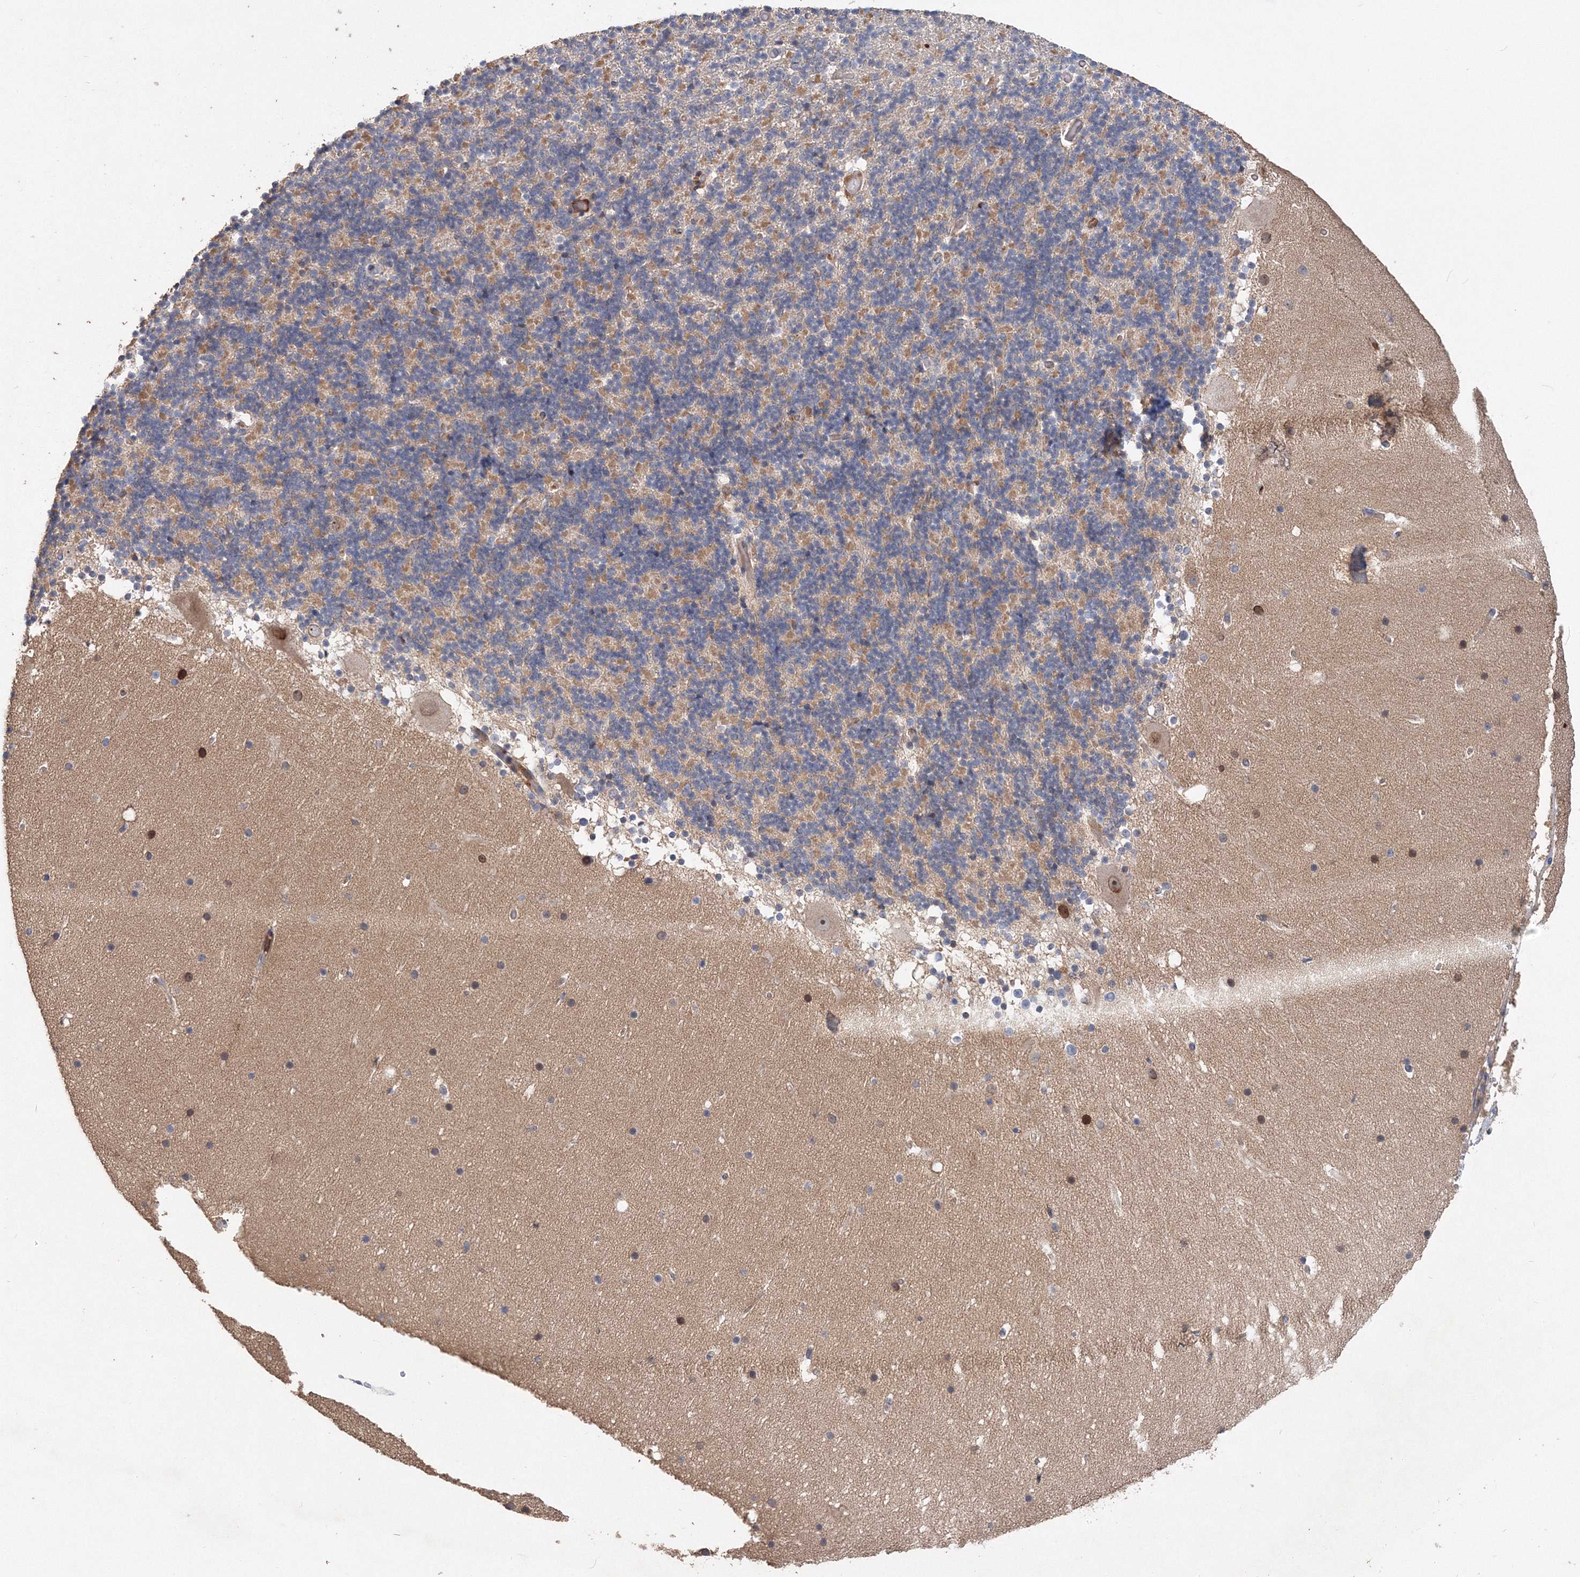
{"staining": {"intensity": "moderate", "quantity": "<25%", "location": "cytoplasmic/membranous"}, "tissue": "cerebellum", "cell_type": "Cells in granular layer", "image_type": "normal", "snomed": [{"axis": "morphology", "description": "Normal tissue, NOS"}, {"axis": "topography", "description": "Cerebellum"}], "caption": "Brown immunohistochemical staining in normal cerebellum shows moderate cytoplasmic/membranous expression in approximately <25% of cells in granular layer. Nuclei are stained in blue.", "gene": "GRINA", "patient": {"sex": "male", "age": 57}}